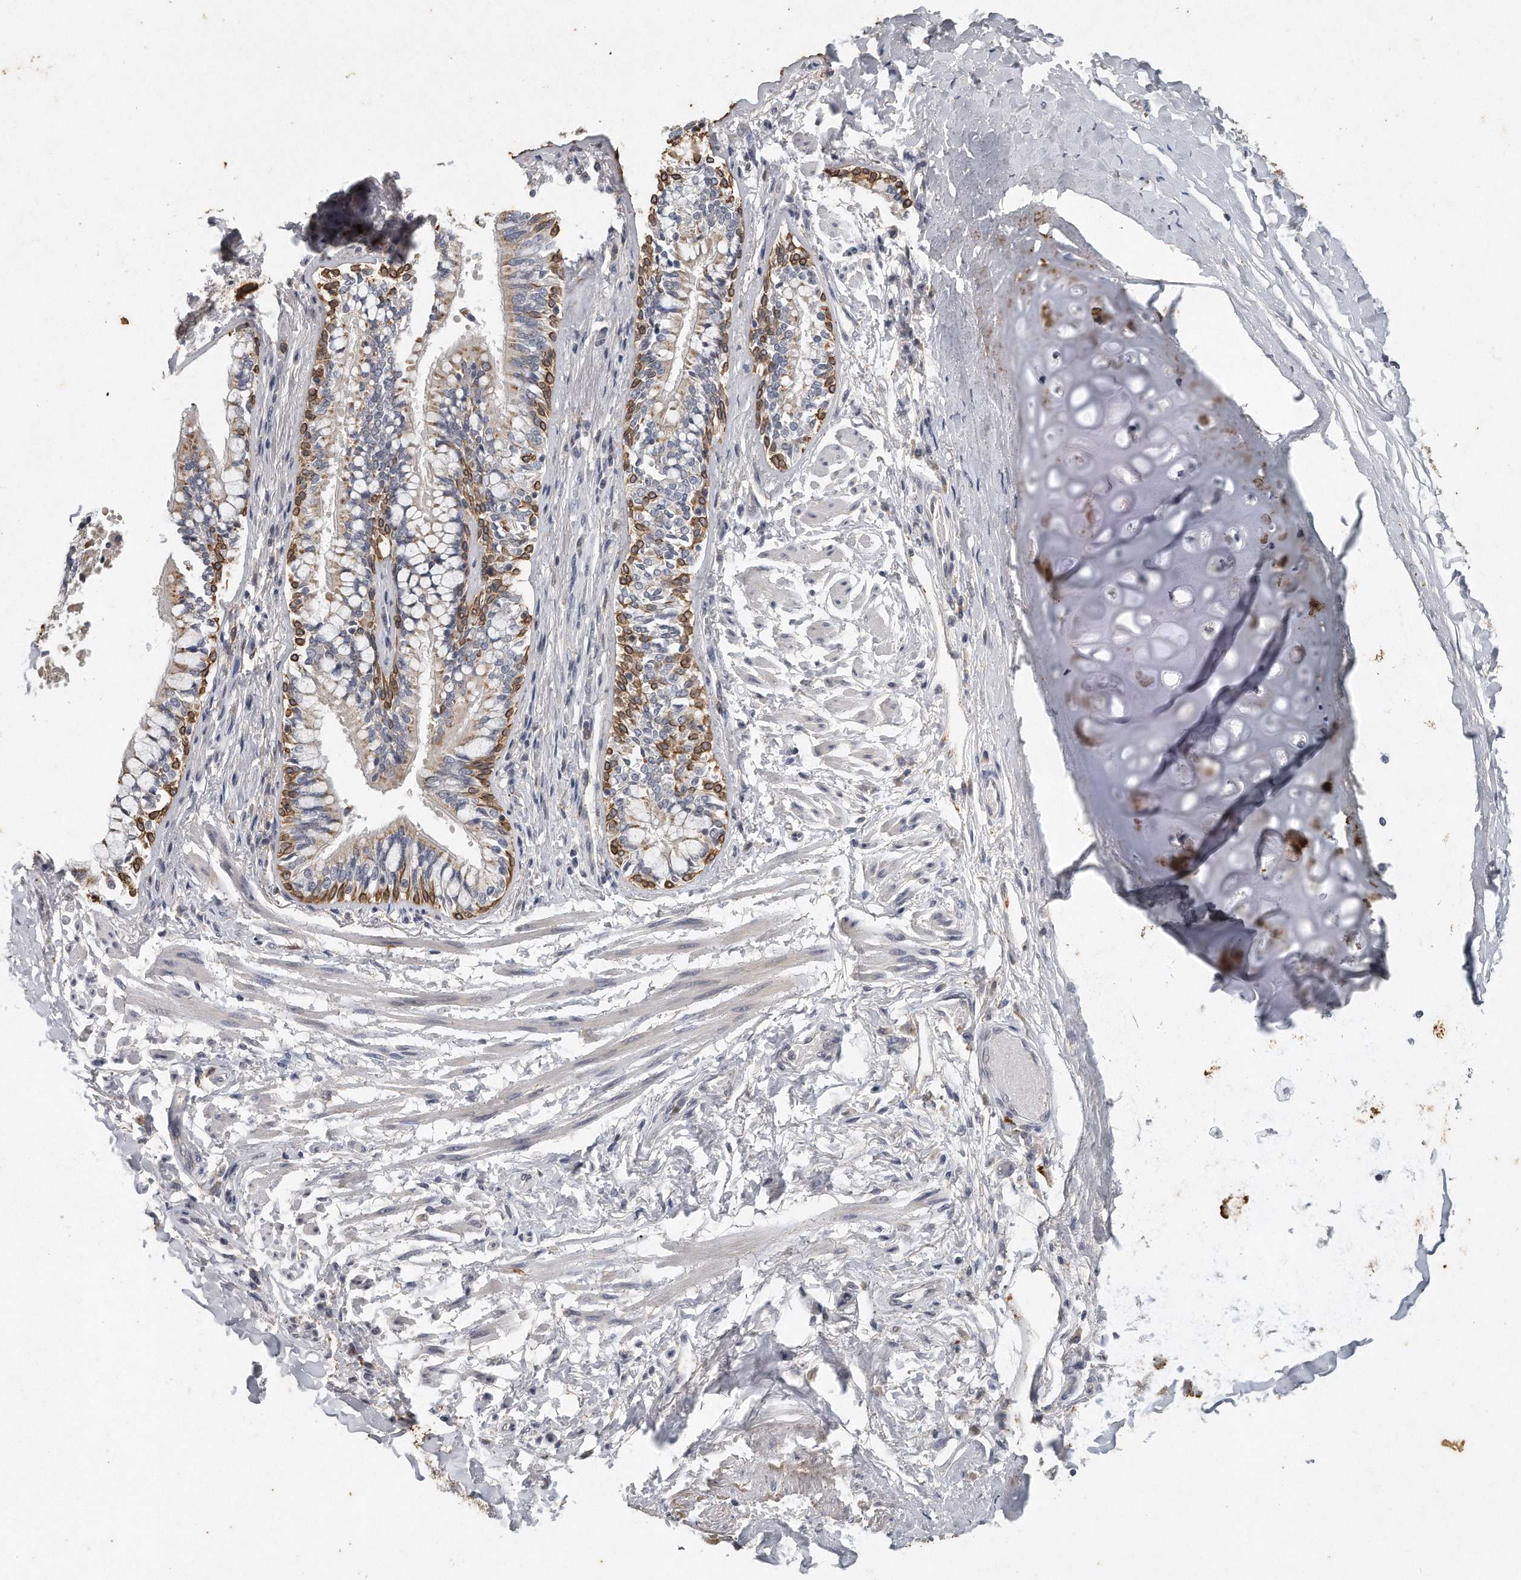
{"staining": {"intensity": "moderate", "quantity": "<25%", "location": "cytoplasmic/membranous"}, "tissue": "bronchus", "cell_type": "Respiratory epithelial cells", "image_type": "normal", "snomed": [{"axis": "morphology", "description": "Normal tissue, NOS"}, {"axis": "morphology", "description": "Inflammation, NOS"}, {"axis": "topography", "description": "Lung"}], "caption": "Bronchus stained with a brown dye exhibits moderate cytoplasmic/membranous positive positivity in about <25% of respiratory epithelial cells.", "gene": "CAMK1", "patient": {"sex": "female", "age": 46}}